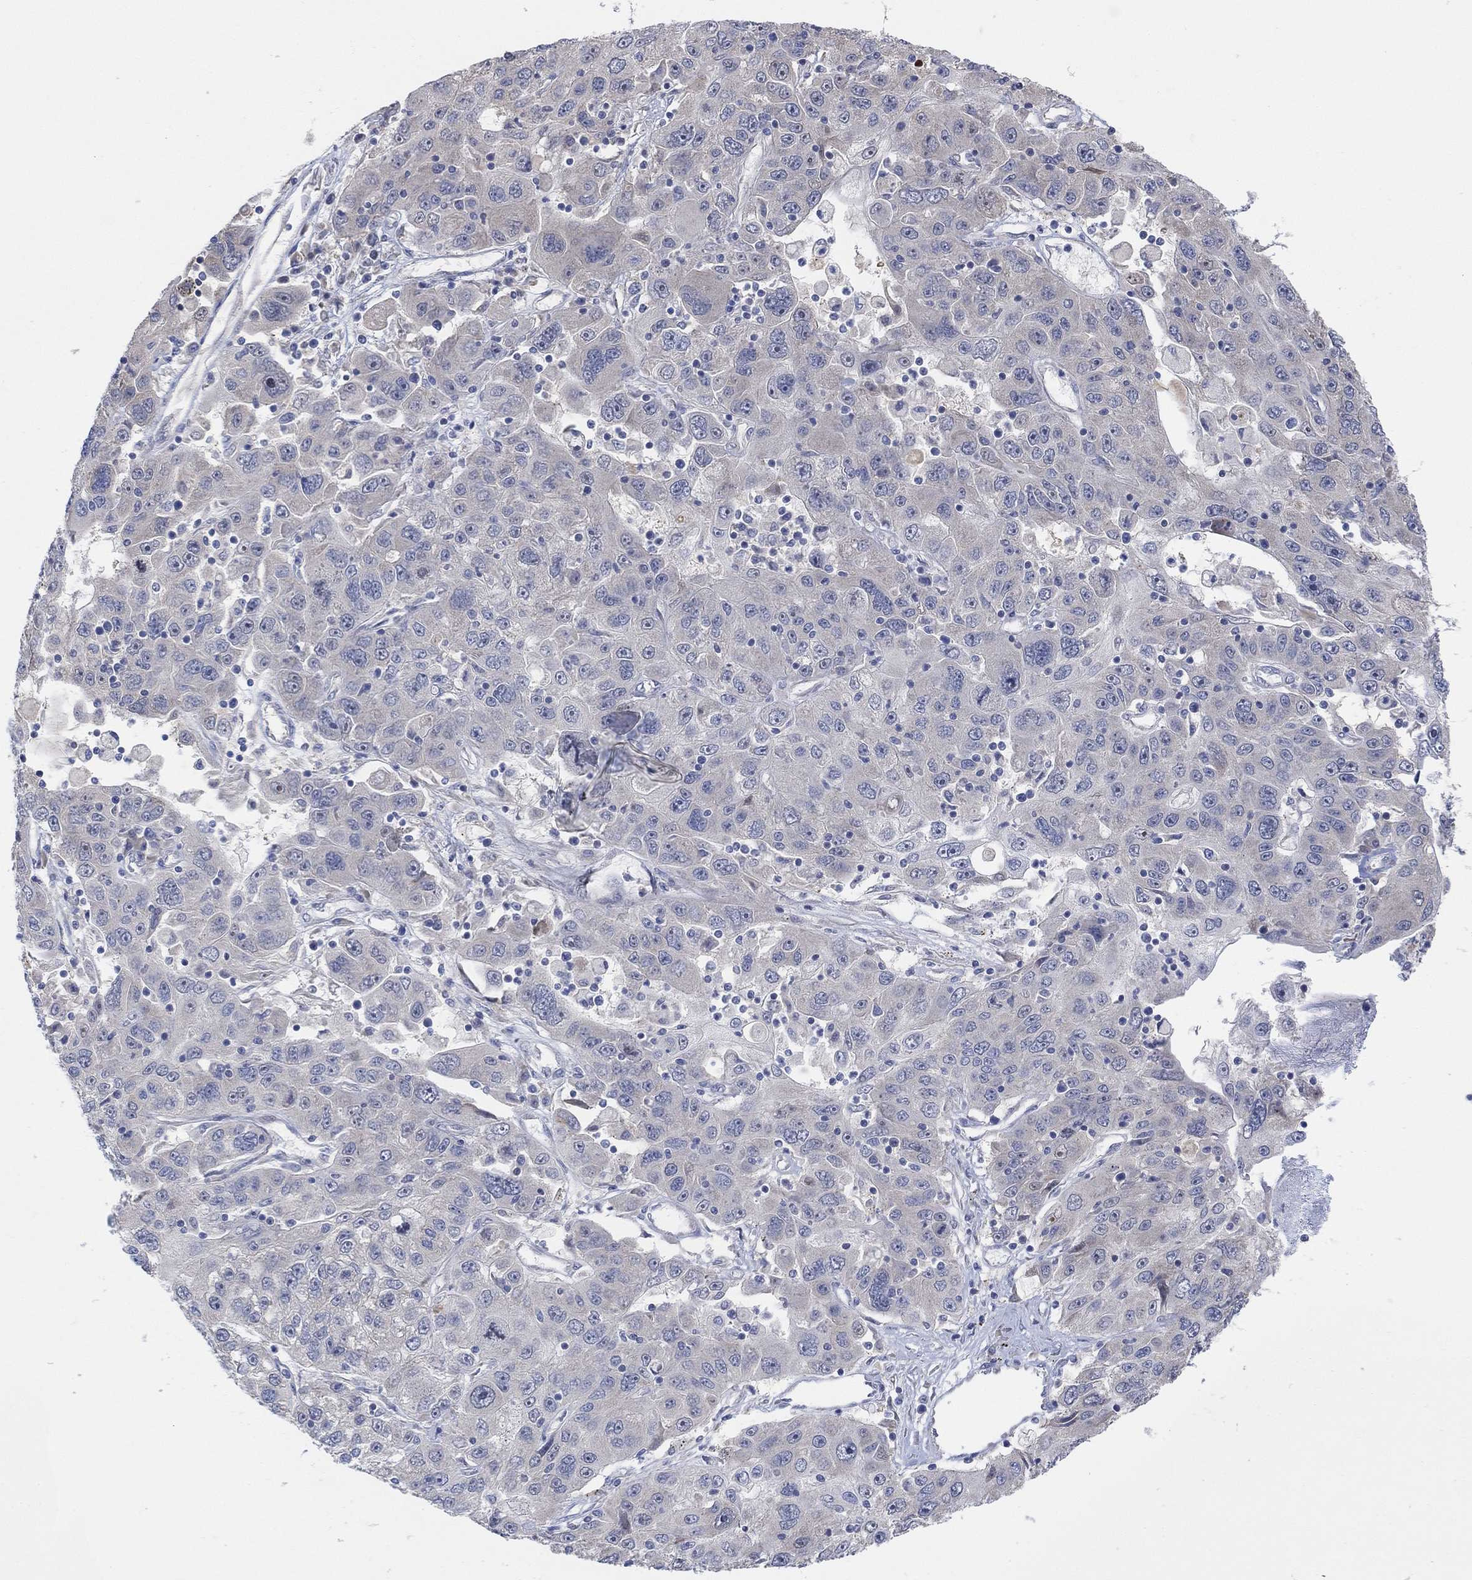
{"staining": {"intensity": "negative", "quantity": "none", "location": "none"}, "tissue": "stomach cancer", "cell_type": "Tumor cells", "image_type": "cancer", "snomed": [{"axis": "morphology", "description": "Adenocarcinoma, NOS"}, {"axis": "topography", "description": "Stomach"}], "caption": "Tumor cells show no significant protein expression in stomach cancer.", "gene": "CNTF", "patient": {"sex": "male", "age": 56}}